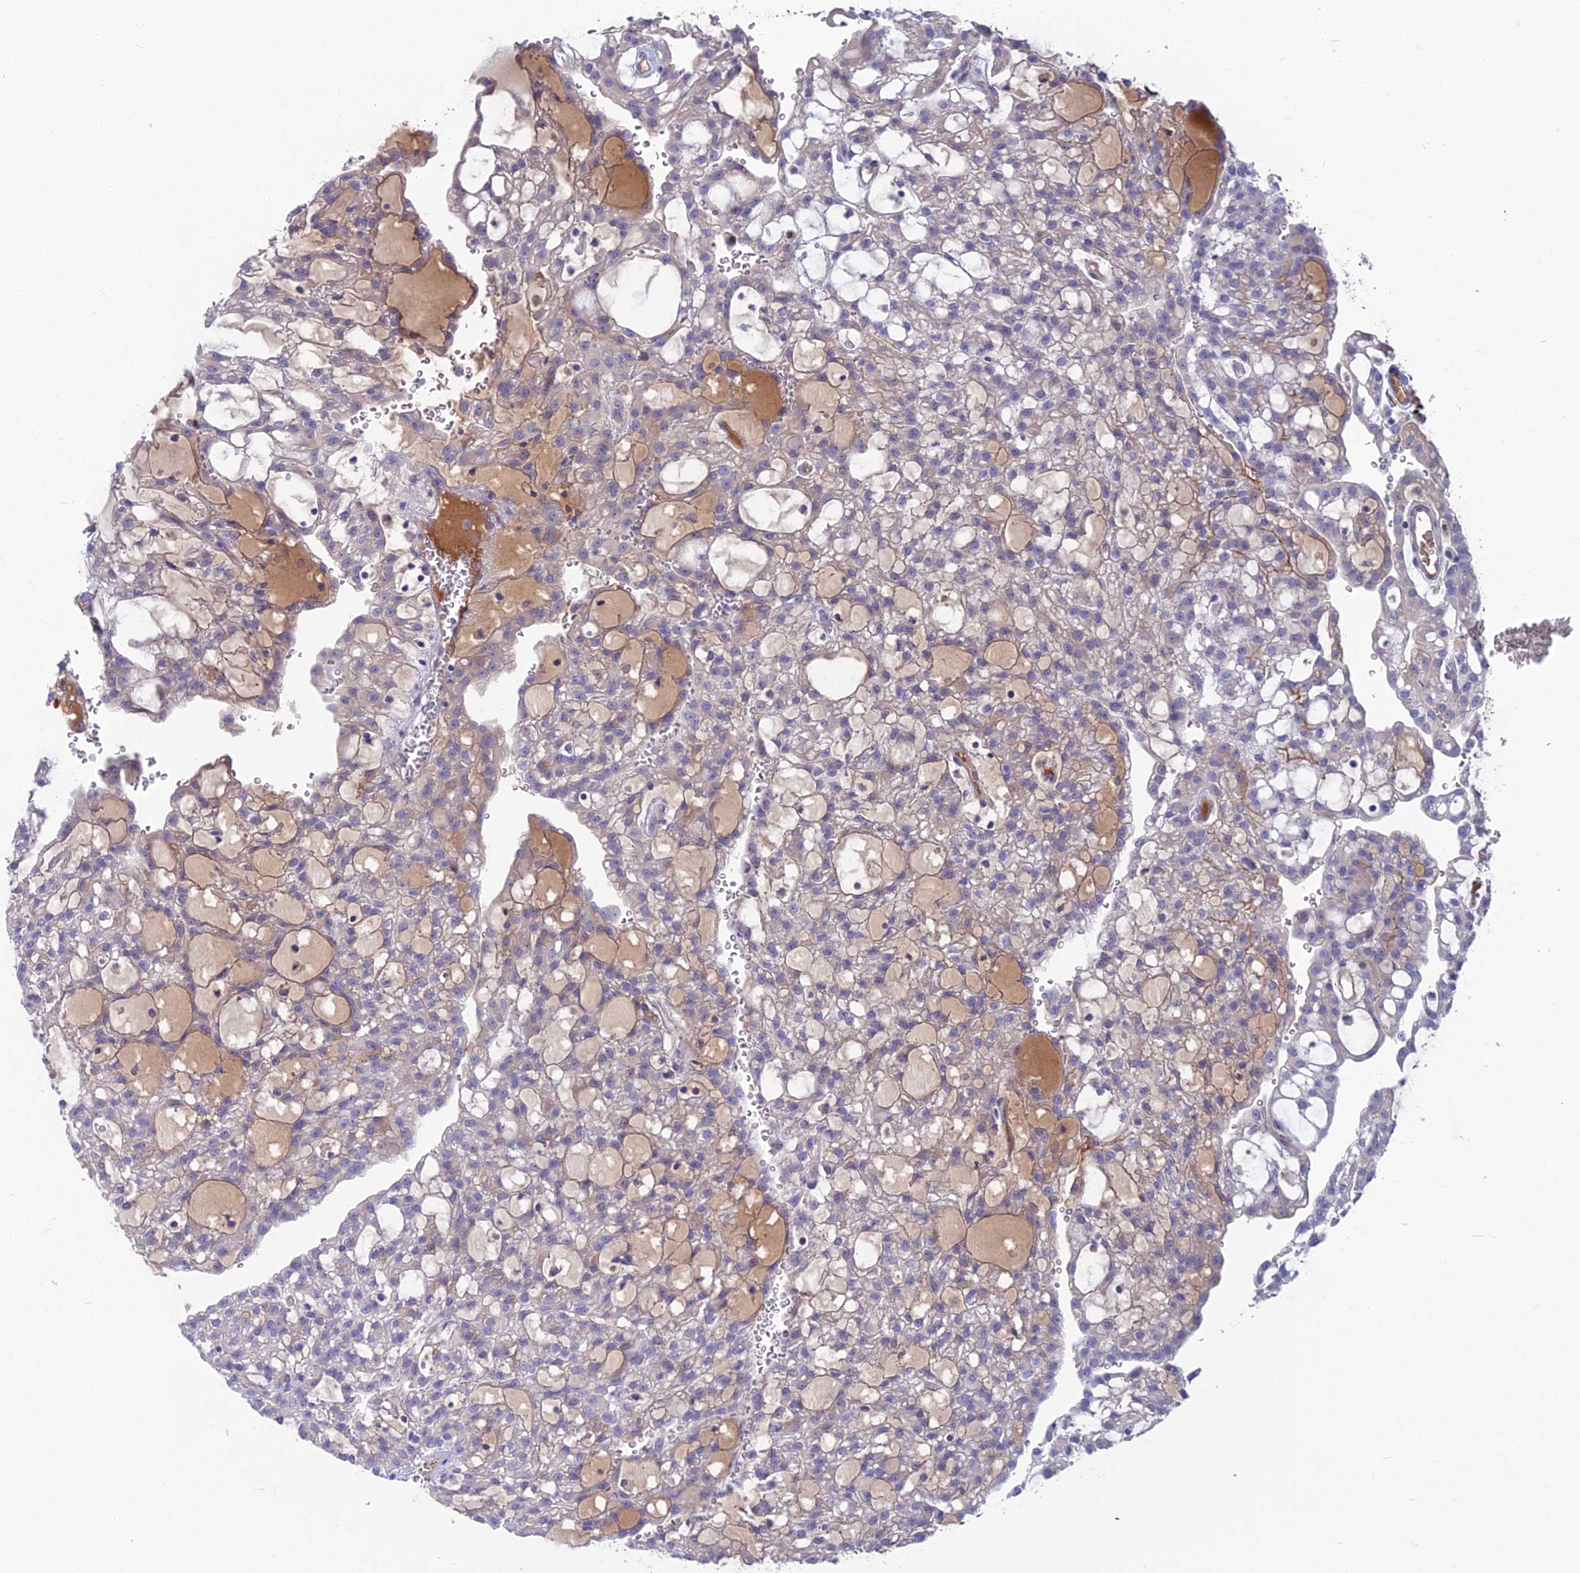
{"staining": {"intensity": "negative", "quantity": "none", "location": "none"}, "tissue": "renal cancer", "cell_type": "Tumor cells", "image_type": "cancer", "snomed": [{"axis": "morphology", "description": "Adenocarcinoma, NOS"}, {"axis": "topography", "description": "Kidney"}], "caption": "Immunohistochemistry (IHC) of human adenocarcinoma (renal) demonstrates no positivity in tumor cells. (DAB (3,3'-diaminobenzidine) immunohistochemistry, high magnification).", "gene": "SNAP91", "patient": {"sex": "male", "age": 63}}